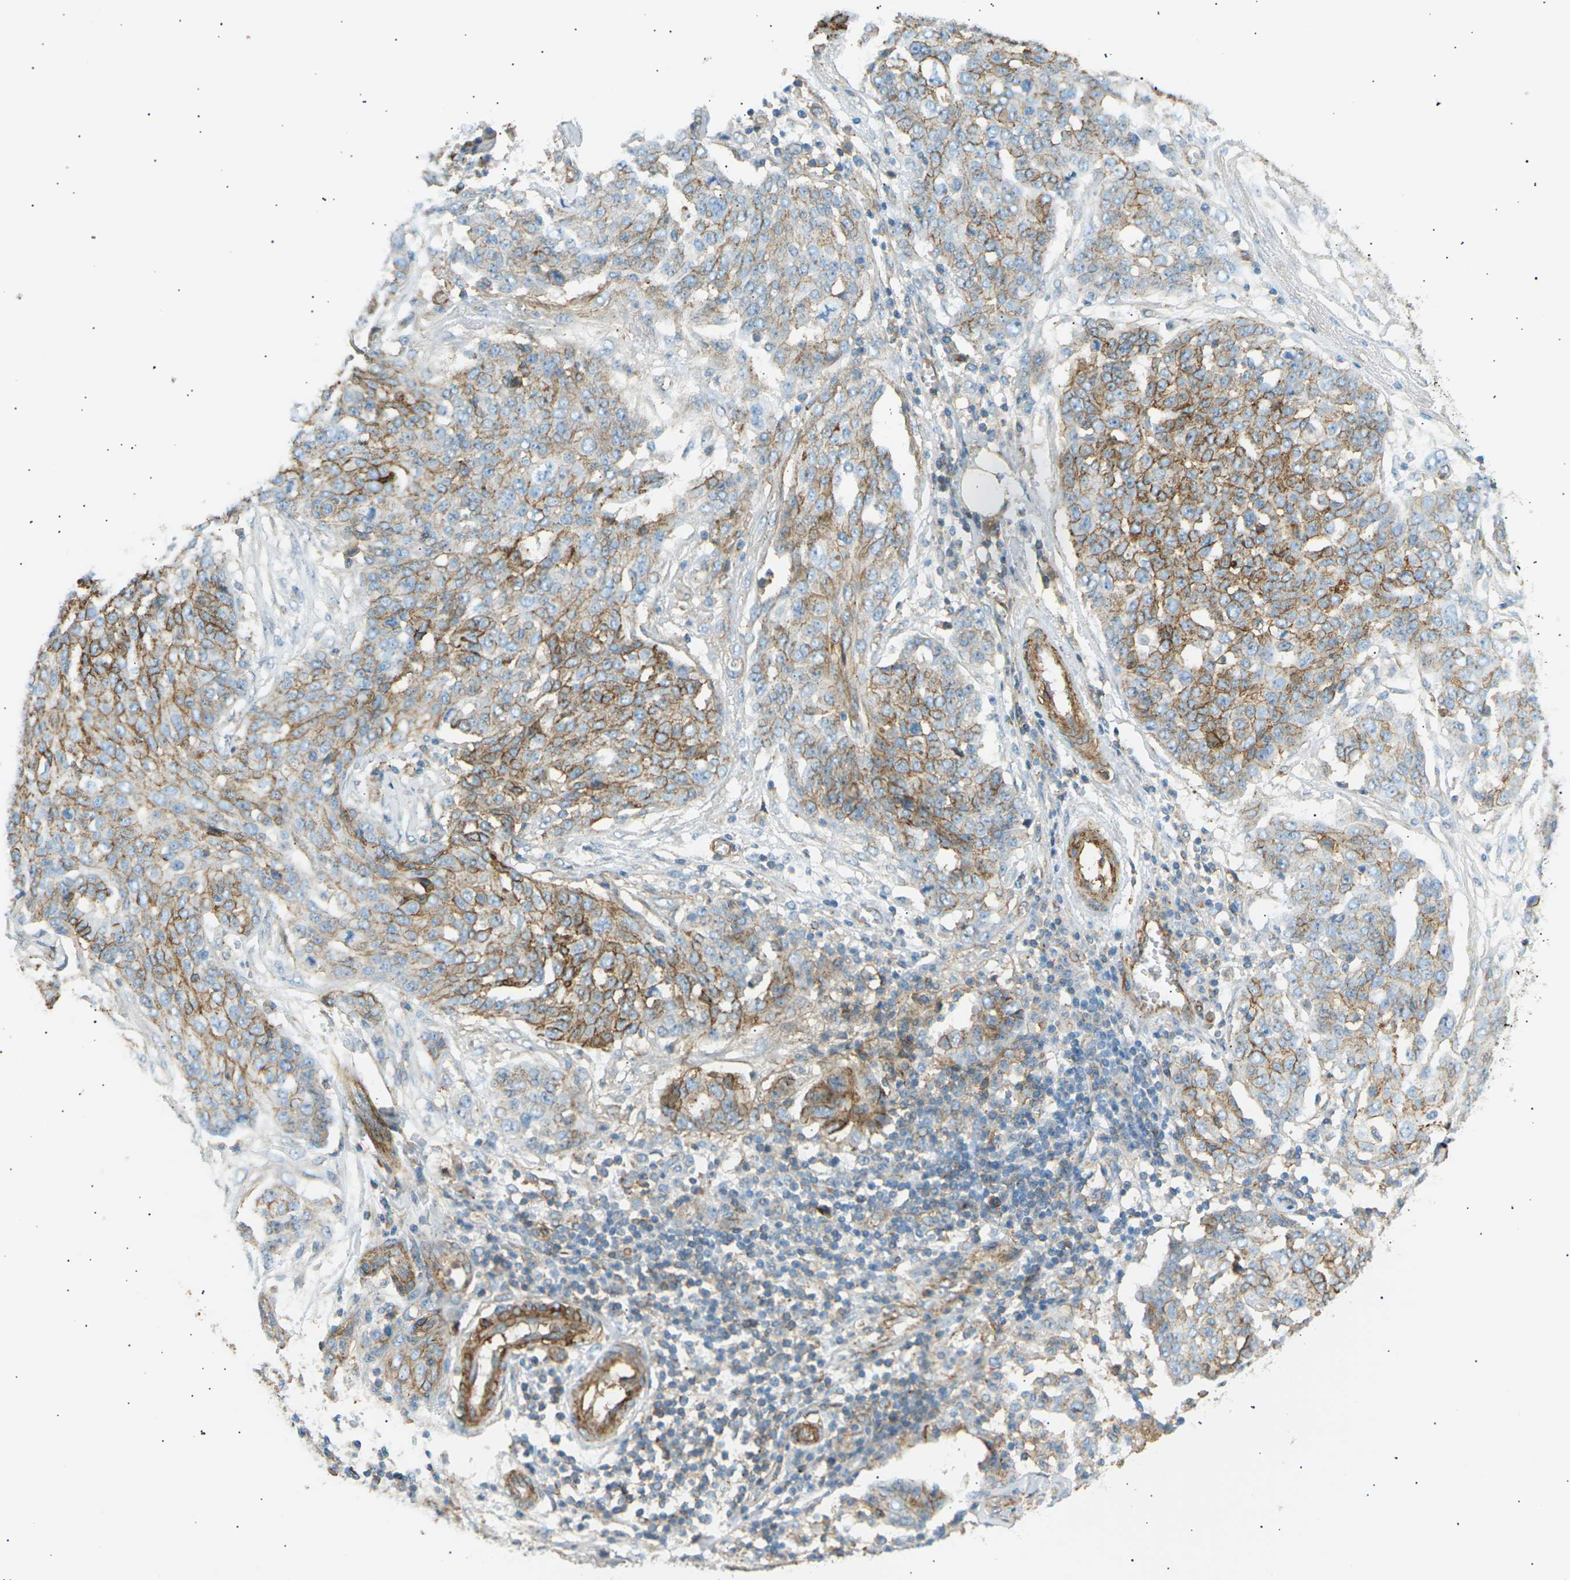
{"staining": {"intensity": "moderate", "quantity": "25%-75%", "location": "cytoplasmic/membranous"}, "tissue": "ovarian cancer", "cell_type": "Tumor cells", "image_type": "cancer", "snomed": [{"axis": "morphology", "description": "Cystadenocarcinoma, serous, NOS"}, {"axis": "topography", "description": "Soft tissue"}, {"axis": "topography", "description": "Ovary"}], "caption": "DAB (3,3'-diaminobenzidine) immunohistochemical staining of human ovarian cancer shows moderate cytoplasmic/membranous protein staining in approximately 25%-75% of tumor cells. Ihc stains the protein in brown and the nuclei are stained blue.", "gene": "ATP2B4", "patient": {"sex": "female", "age": 57}}